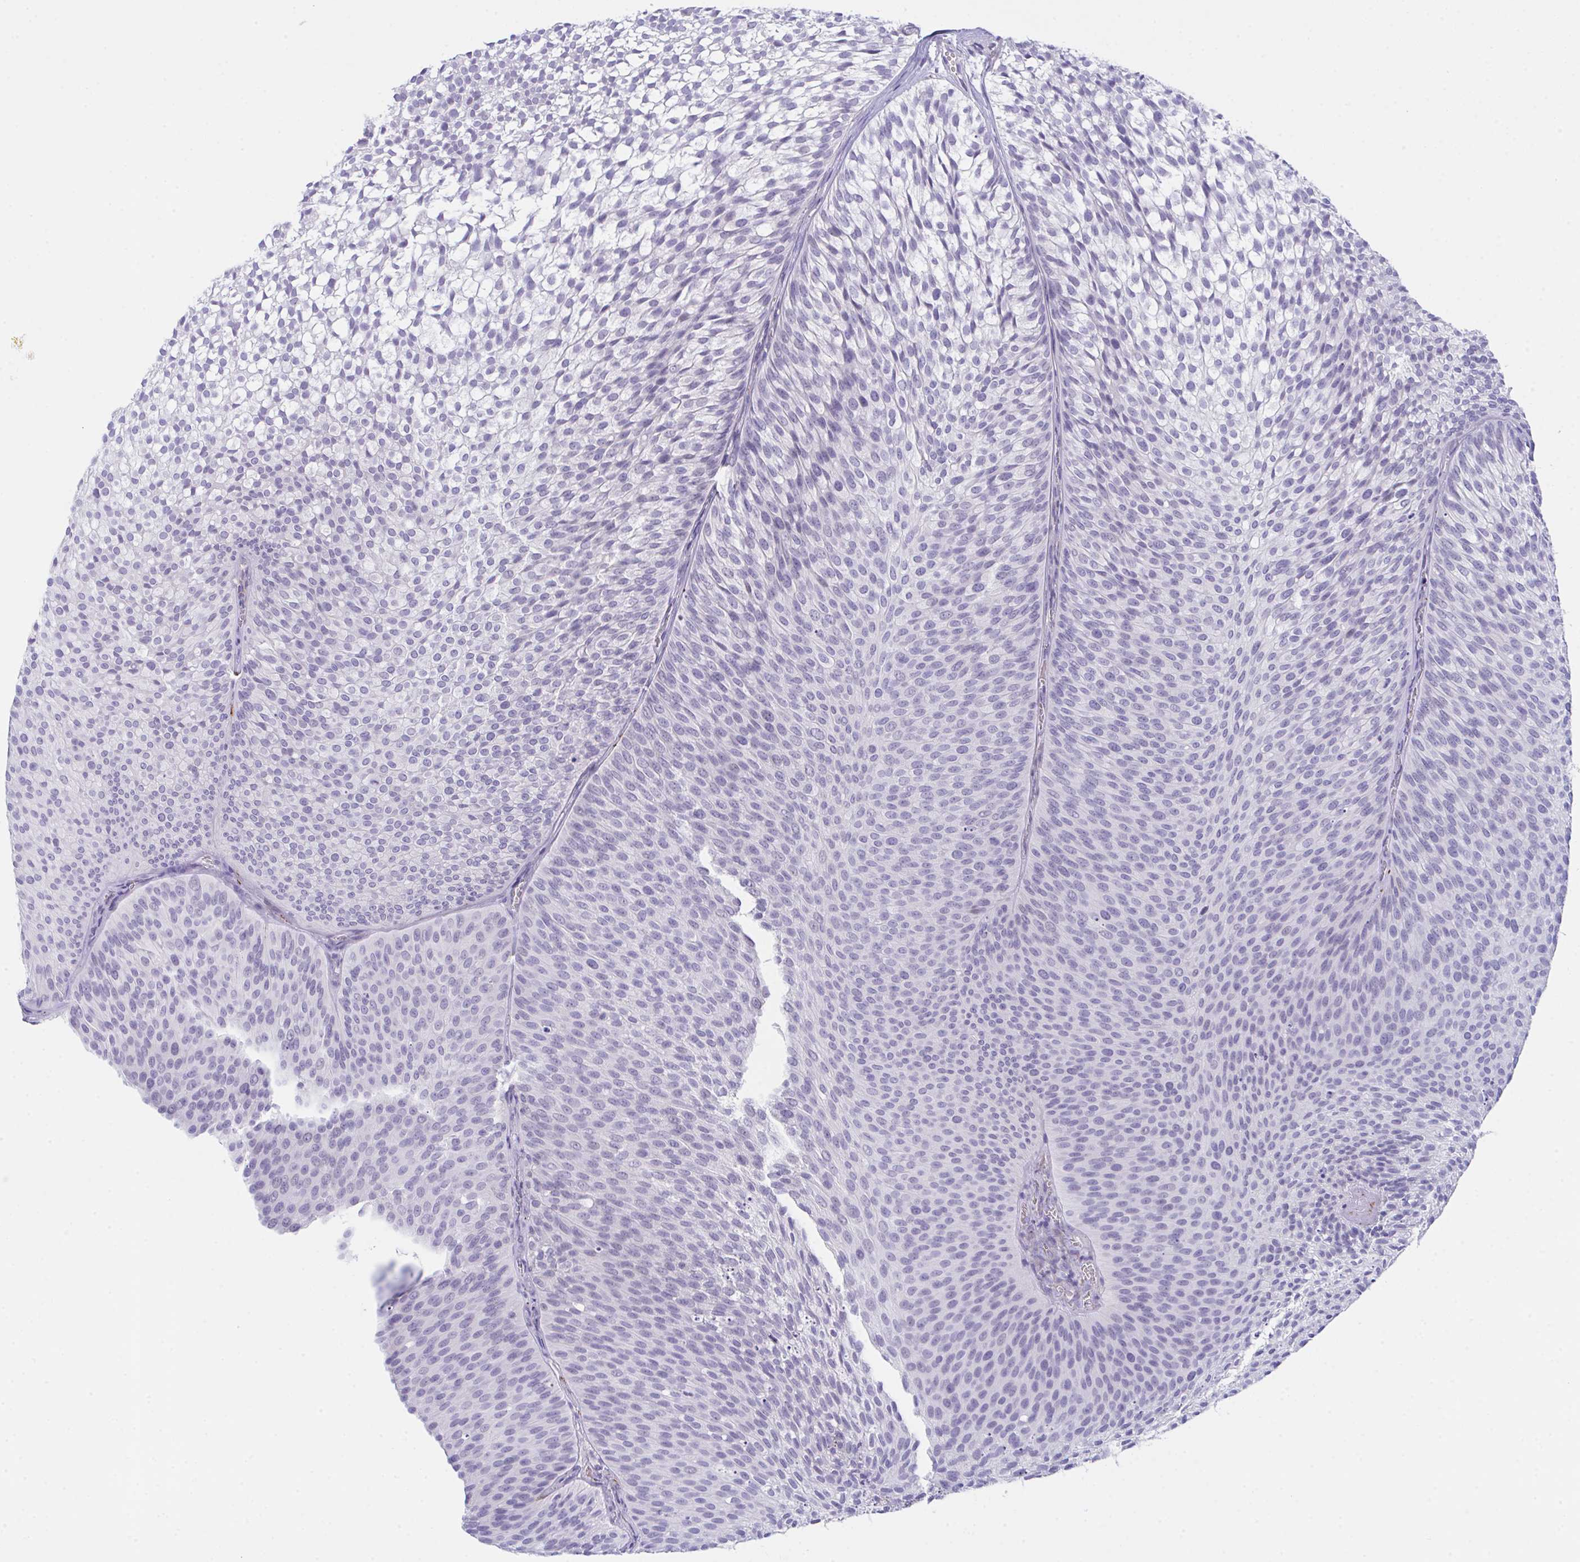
{"staining": {"intensity": "negative", "quantity": "none", "location": "none"}, "tissue": "urothelial cancer", "cell_type": "Tumor cells", "image_type": "cancer", "snomed": [{"axis": "morphology", "description": "Urothelial carcinoma, Low grade"}, {"axis": "topography", "description": "Urinary bladder"}], "caption": "An image of human urothelial carcinoma (low-grade) is negative for staining in tumor cells. (Brightfield microscopy of DAB immunohistochemistry (IHC) at high magnification).", "gene": "KMT2E", "patient": {"sex": "male", "age": 91}}